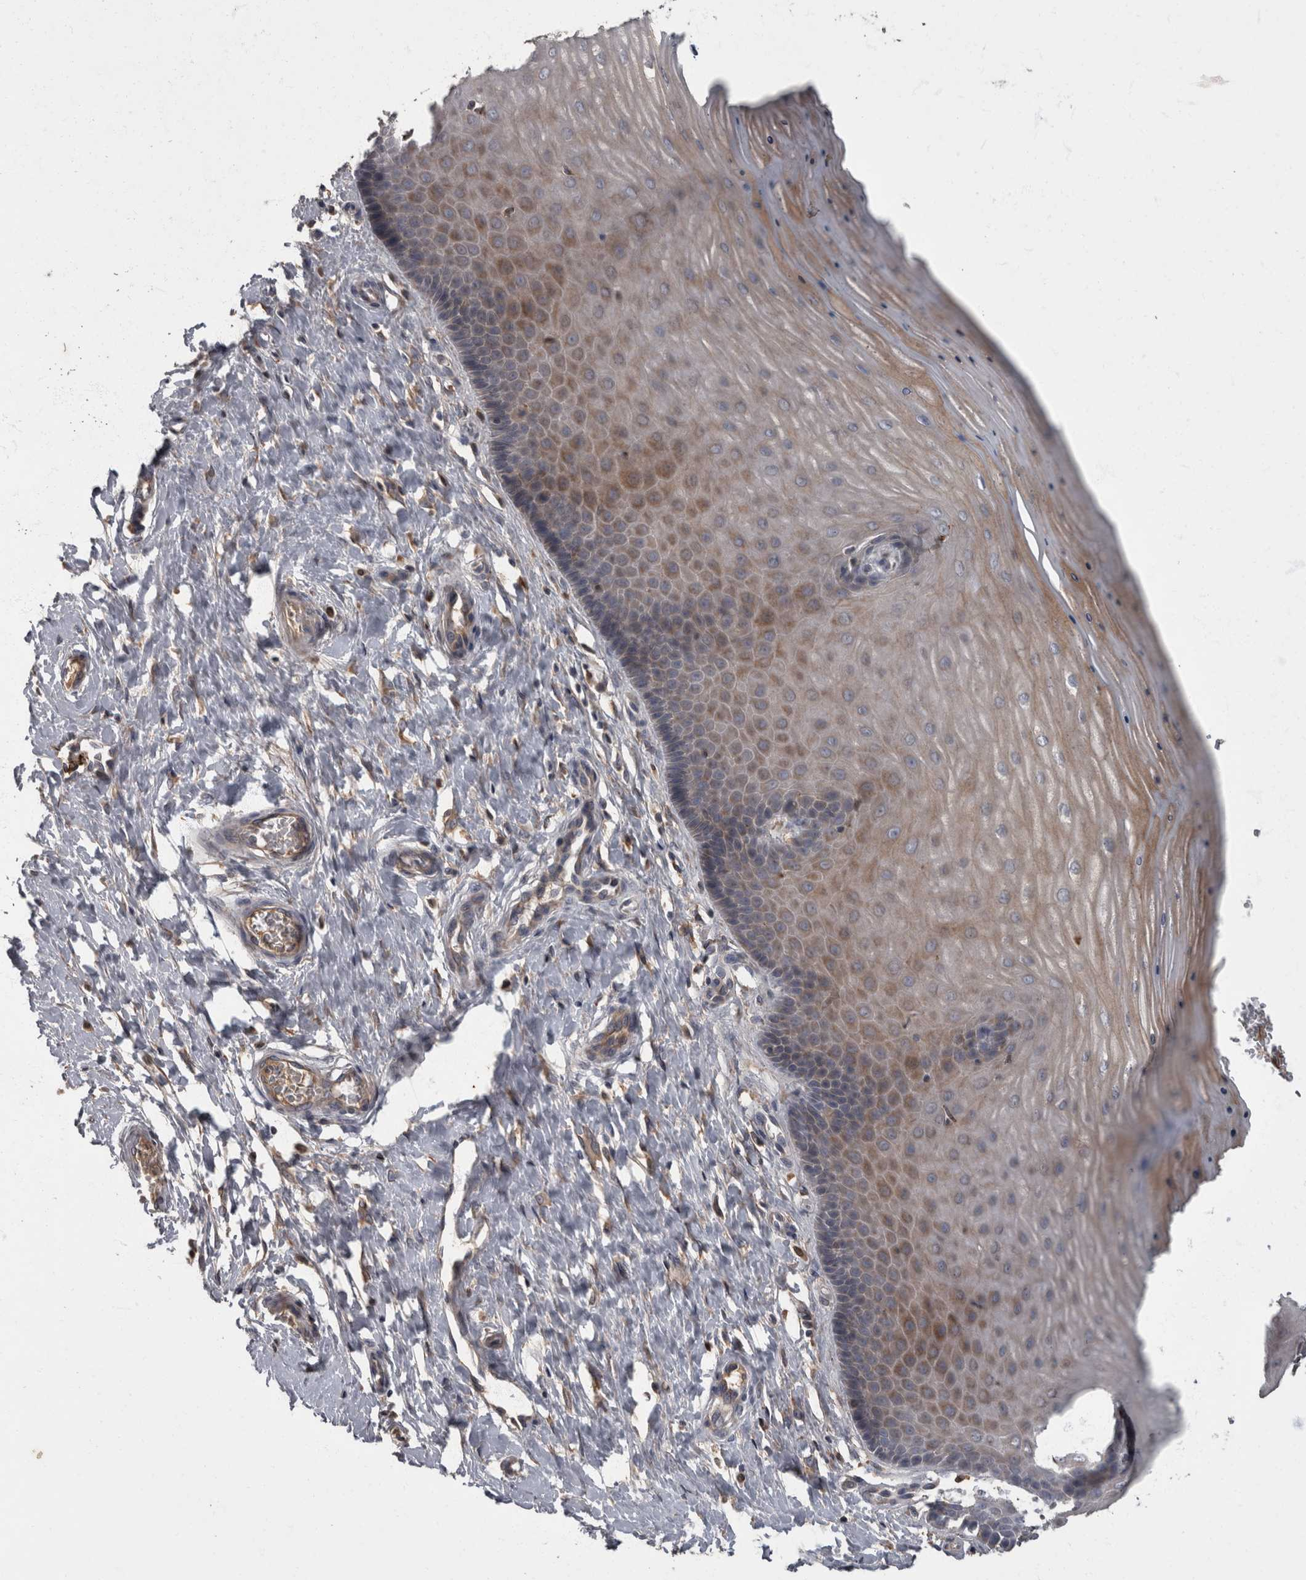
{"staining": {"intensity": "weak", "quantity": "25%-75%", "location": "cytoplasmic/membranous"}, "tissue": "cervix", "cell_type": "Glandular cells", "image_type": "normal", "snomed": [{"axis": "morphology", "description": "Normal tissue, NOS"}, {"axis": "topography", "description": "Cervix"}], "caption": "Immunohistochemistry (IHC) micrograph of normal cervix stained for a protein (brown), which demonstrates low levels of weak cytoplasmic/membranous staining in approximately 25%-75% of glandular cells.", "gene": "PPP1R3C", "patient": {"sex": "female", "age": 55}}